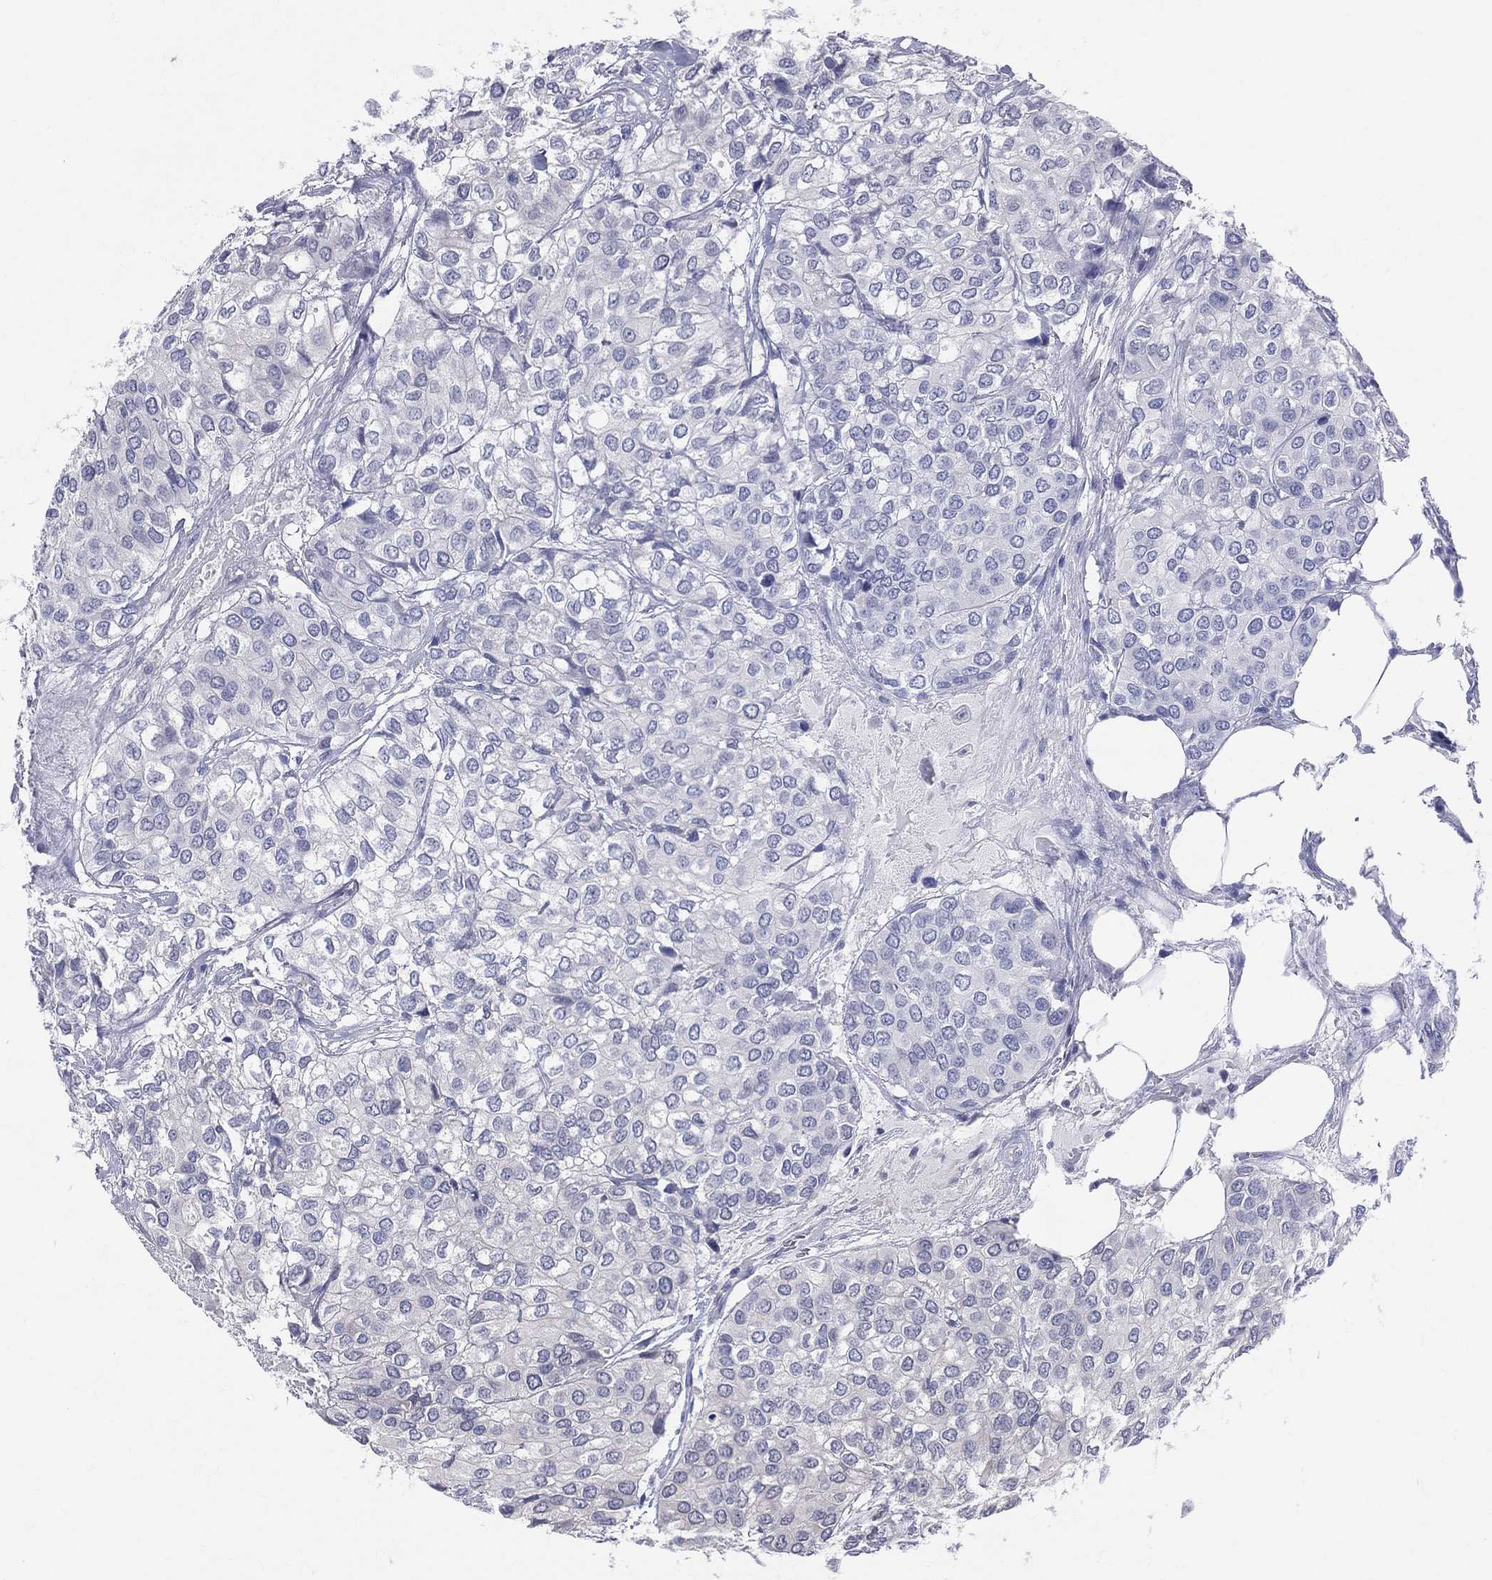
{"staining": {"intensity": "negative", "quantity": "none", "location": "none"}, "tissue": "urothelial cancer", "cell_type": "Tumor cells", "image_type": "cancer", "snomed": [{"axis": "morphology", "description": "Urothelial carcinoma, High grade"}, {"axis": "topography", "description": "Urinary bladder"}], "caption": "The micrograph displays no staining of tumor cells in urothelial cancer.", "gene": "DLG4", "patient": {"sex": "male", "age": 73}}